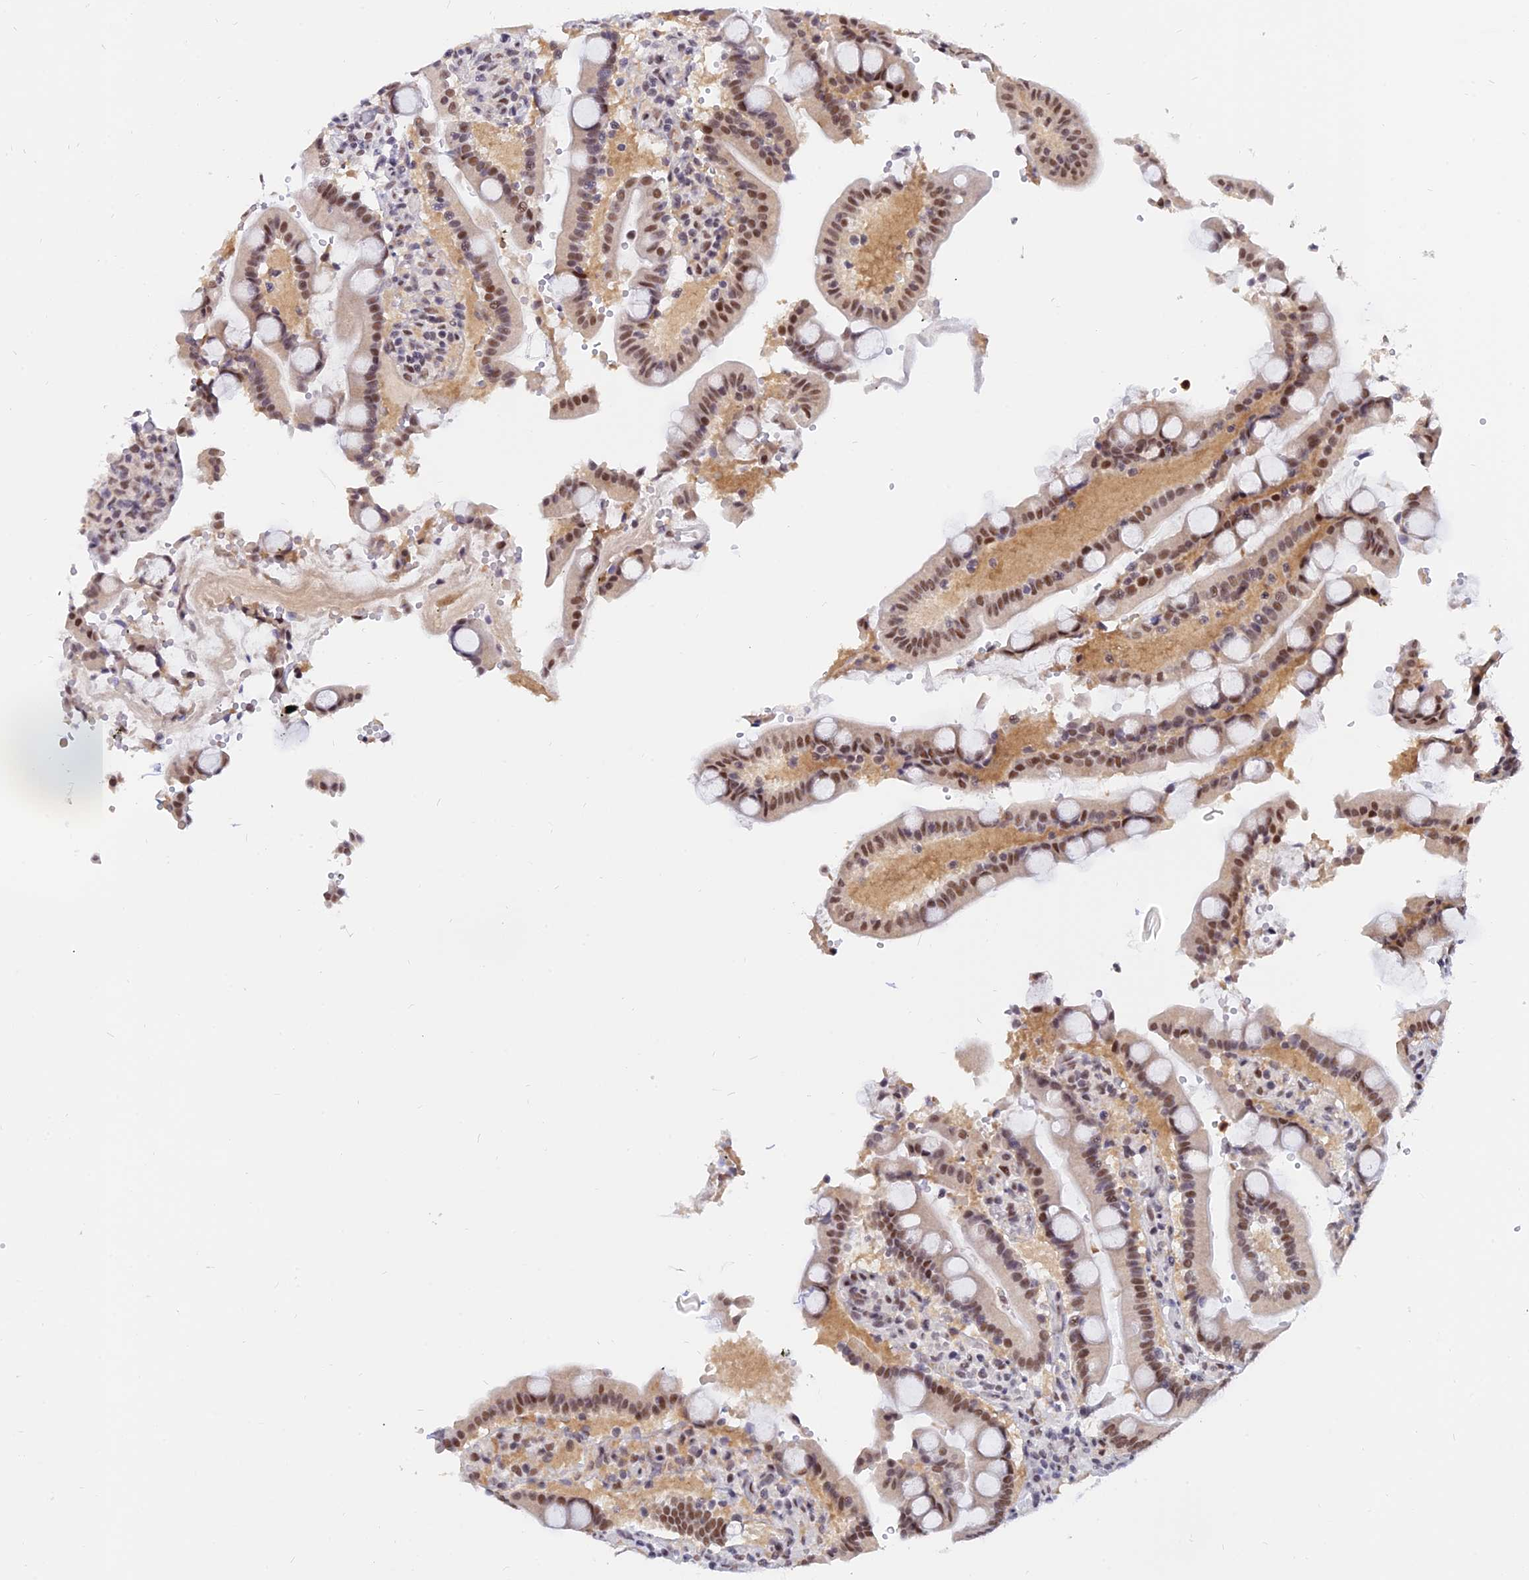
{"staining": {"intensity": "moderate", "quantity": ">75%", "location": "nuclear"}, "tissue": "duodenum", "cell_type": "Glandular cells", "image_type": "normal", "snomed": [{"axis": "morphology", "description": "Normal tissue, NOS"}, {"axis": "topography", "description": "Small intestine, NOS"}], "caption": "A micrograph of duodenum stained for a protein demonstrates moderate nuclear brown staining in glandular cells.", "gene": "DPY30", "patient": {"sex": "female", "age": 71}}